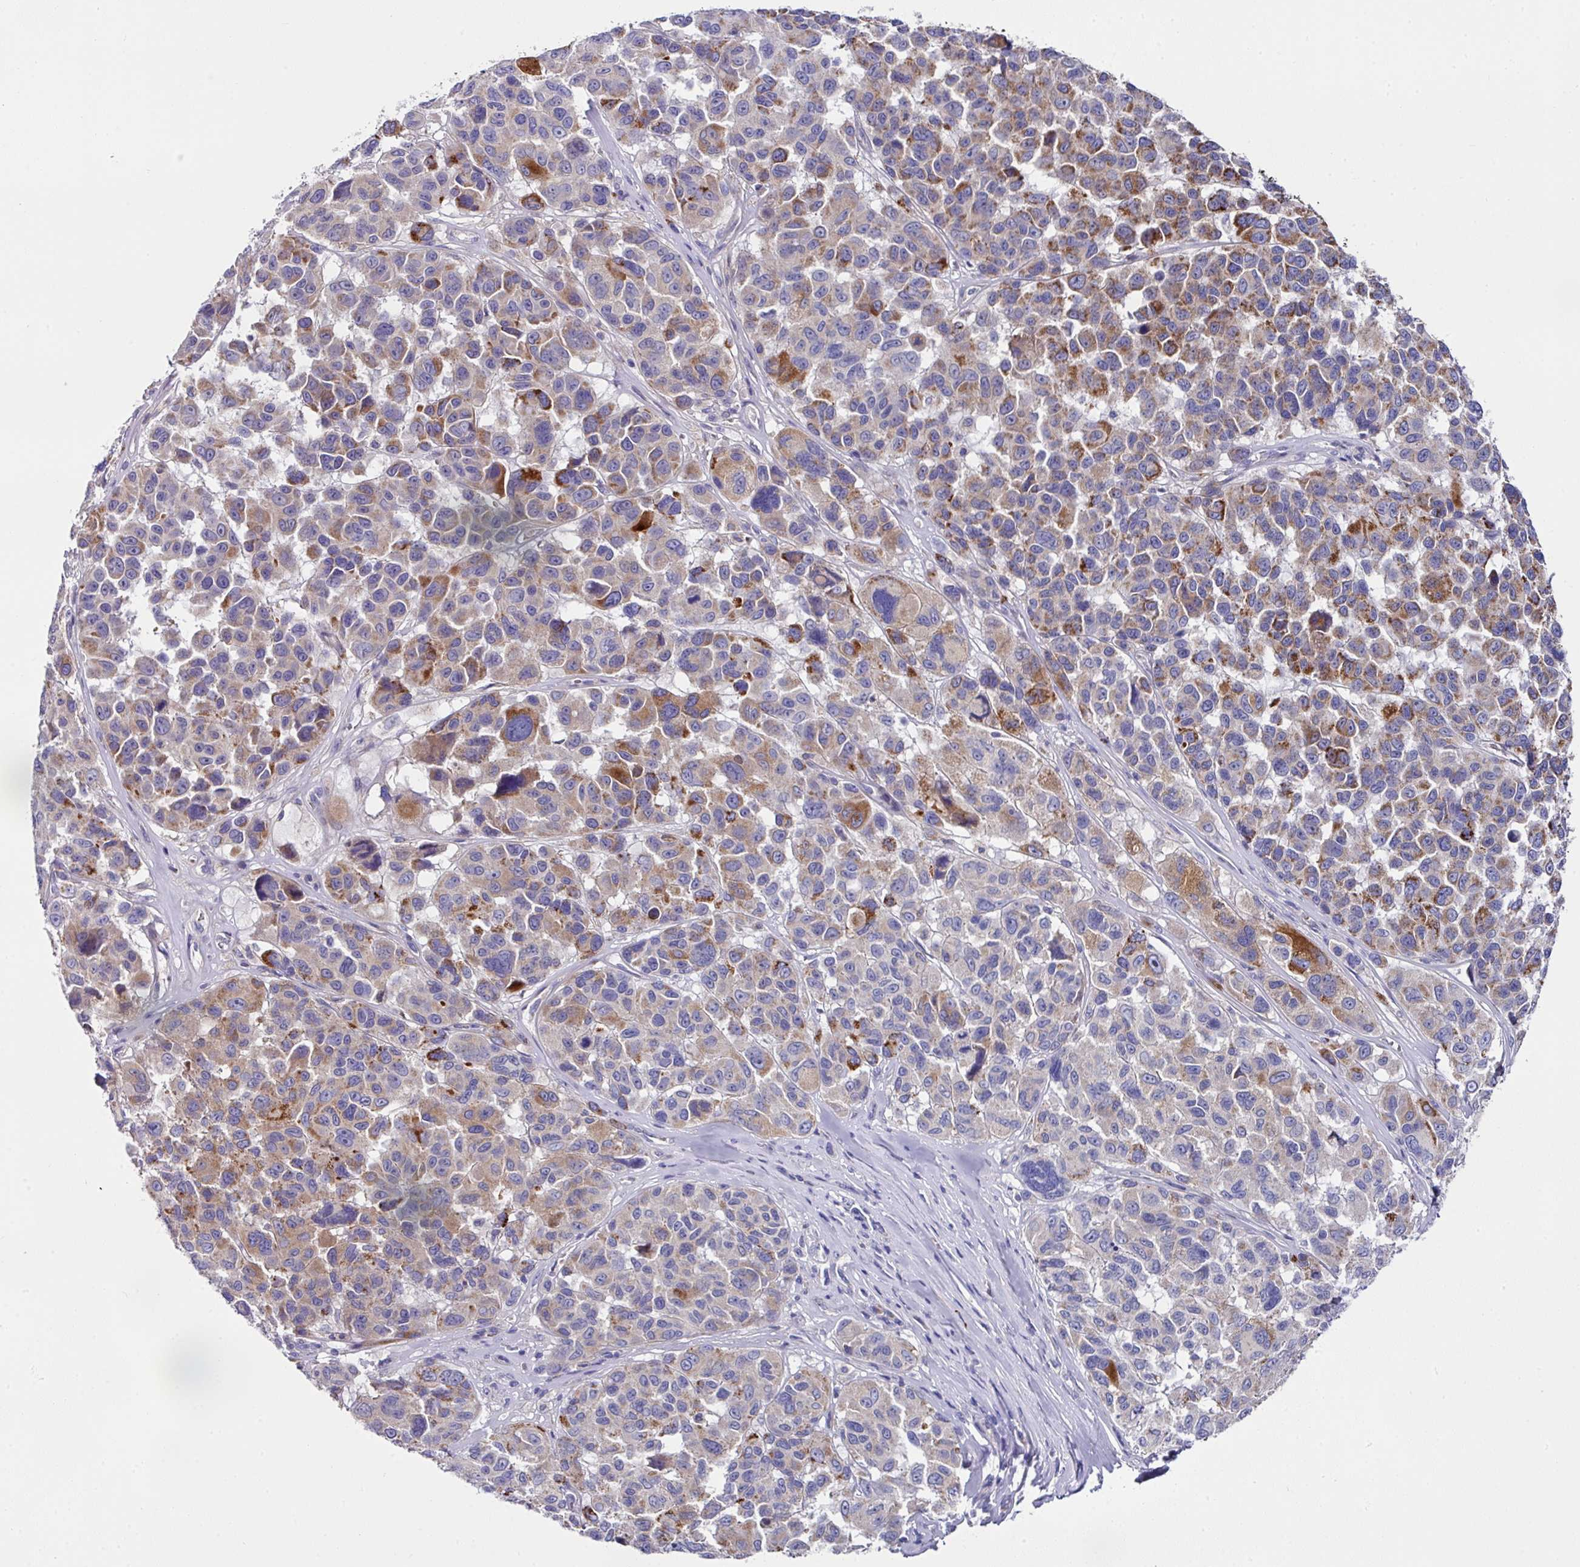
{"staining": {"intensity": "moderate", "quantity": "25%-75%", "location": "cytoplasmic/membranous"}, "tissue": "melanoma", "cell_type": "Tumor cells", "image_type": "cancer", "snomed": [{"axis": "morphology", "description": "Malignant melanoma, NOS"}, {"axis": "topography", "description": "Skin"}], "caption": "IHC of melanoma displays medium levels of moderate cytoplasmic/membranous expression in approximately 25%-75% of tumor cells. (IHC, brightfield microscopy, high magnification).", "gene": "CLDN1", "patient": {"sex": "female", "age": 66}}